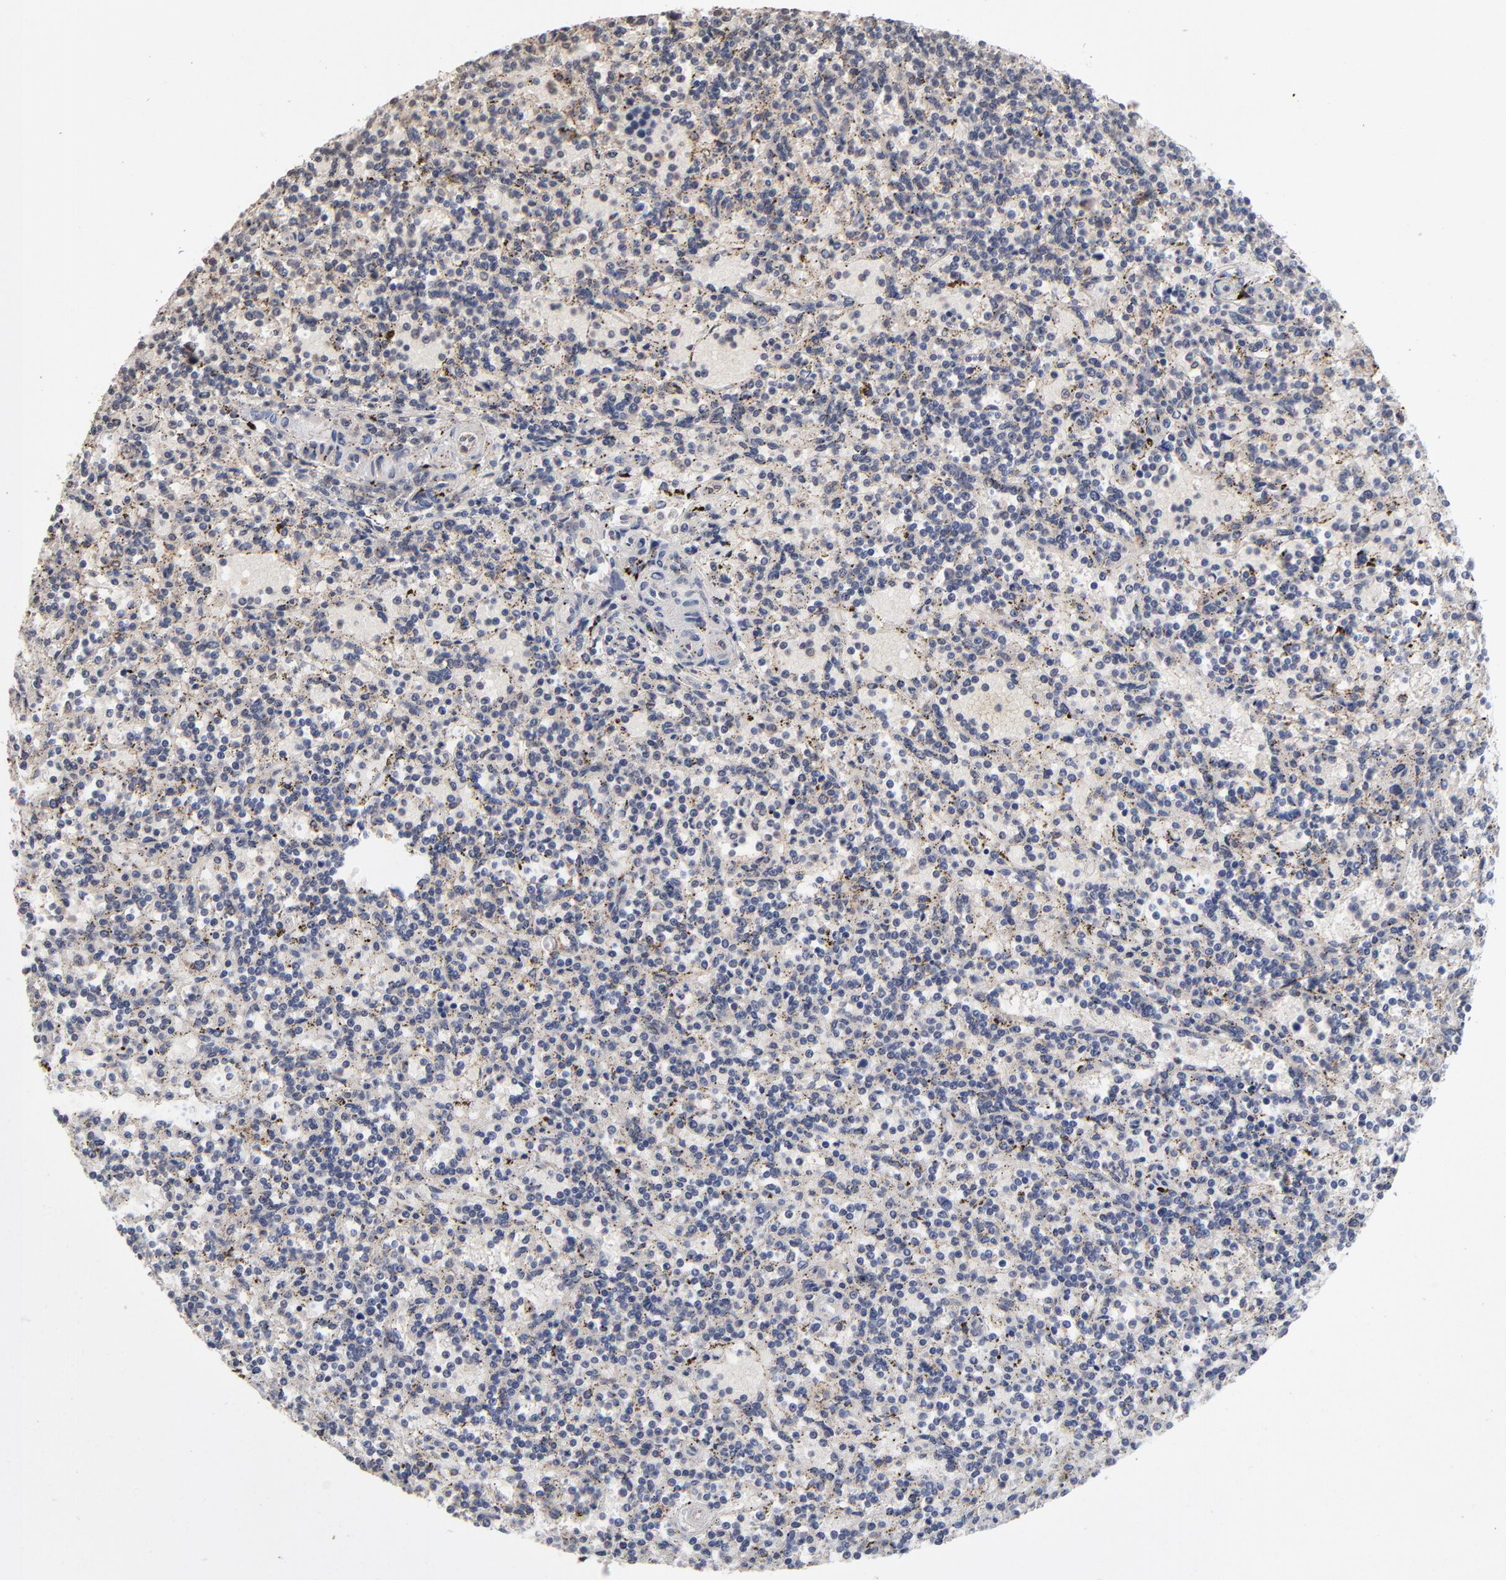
{"staining": {"intensity": "negative", "quantity": "none", "location": "none"}, "tissue": "lymphoma", "cell_type": "Tumor cells", "image_type": "cancer", "snomed": [{"axis": "morphology", "description": "Malignant lymphoma, non-Hodgkin's type, Low grade"}, {"axis": "topography", "description": "Spleen"}], "caption": "Low-grade malignant lymphoma, non-Hodgkin's type stained for a protein using IHC reveals no staining tumor cells.", "gene": "ASB8", "patient": {"sex": "male", "age": 73}}